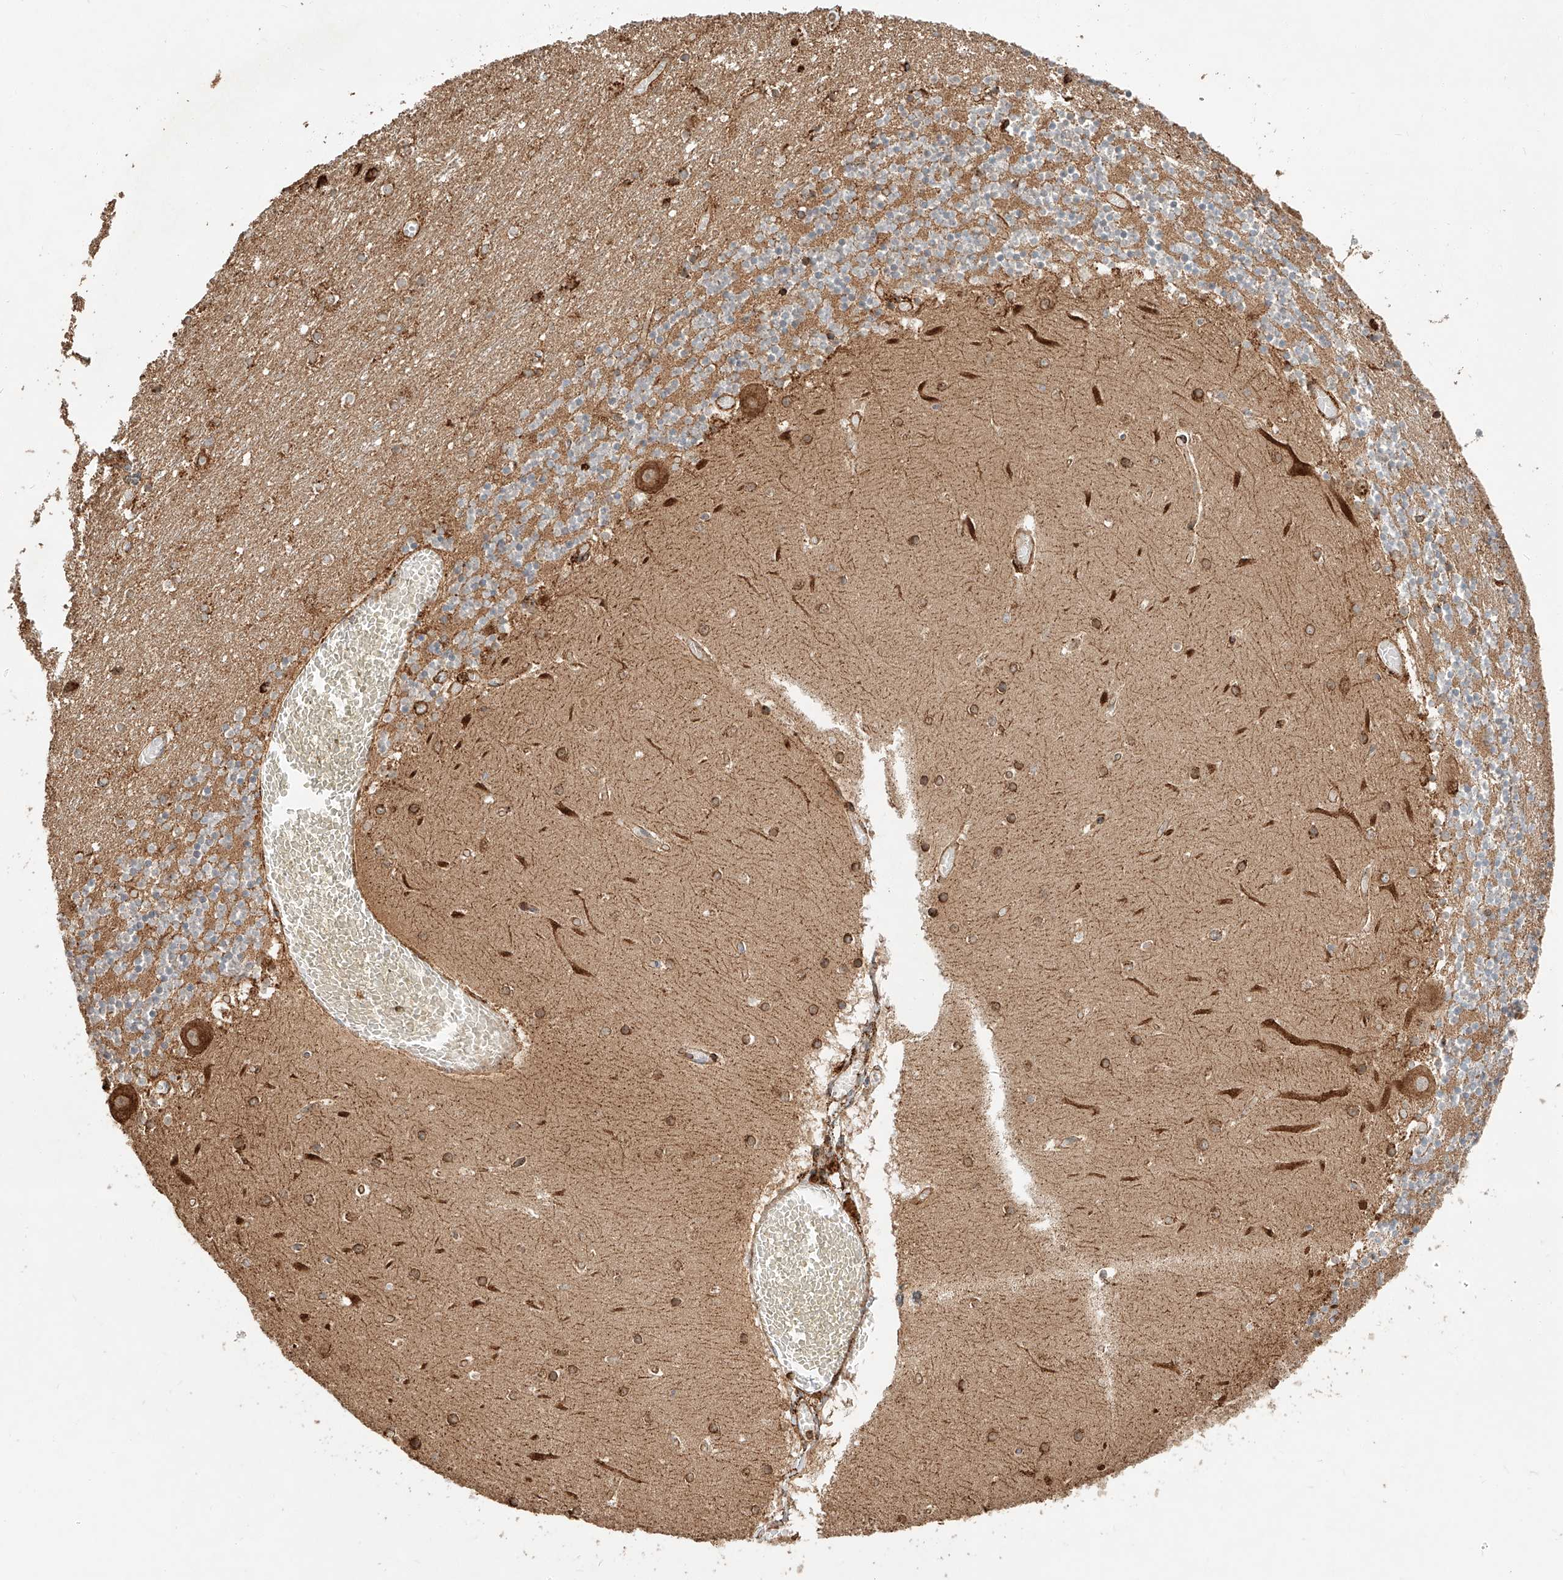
{"staining": {"intensity": "moderate", "quantity": ">75%", "location": "cytoplasmic/membranous"}, "tissue": "cerebellum", "cell_type": "Cells in granular layer", "image_type": "normal", "snomed": [{"axis": "morphology", "description": "Normal tissue, NOS"}, {"axis": "topography", "description": "Cerebellum"}], "caption": "Immunohistochemical staining of benign human cerebellum reveals medium levels of moderate cytoplasmic/membranous staining in approximately >75% of cells in granular layer.", "gene": "ZNF84", "patient": {"sex": "female", "age": 28}}